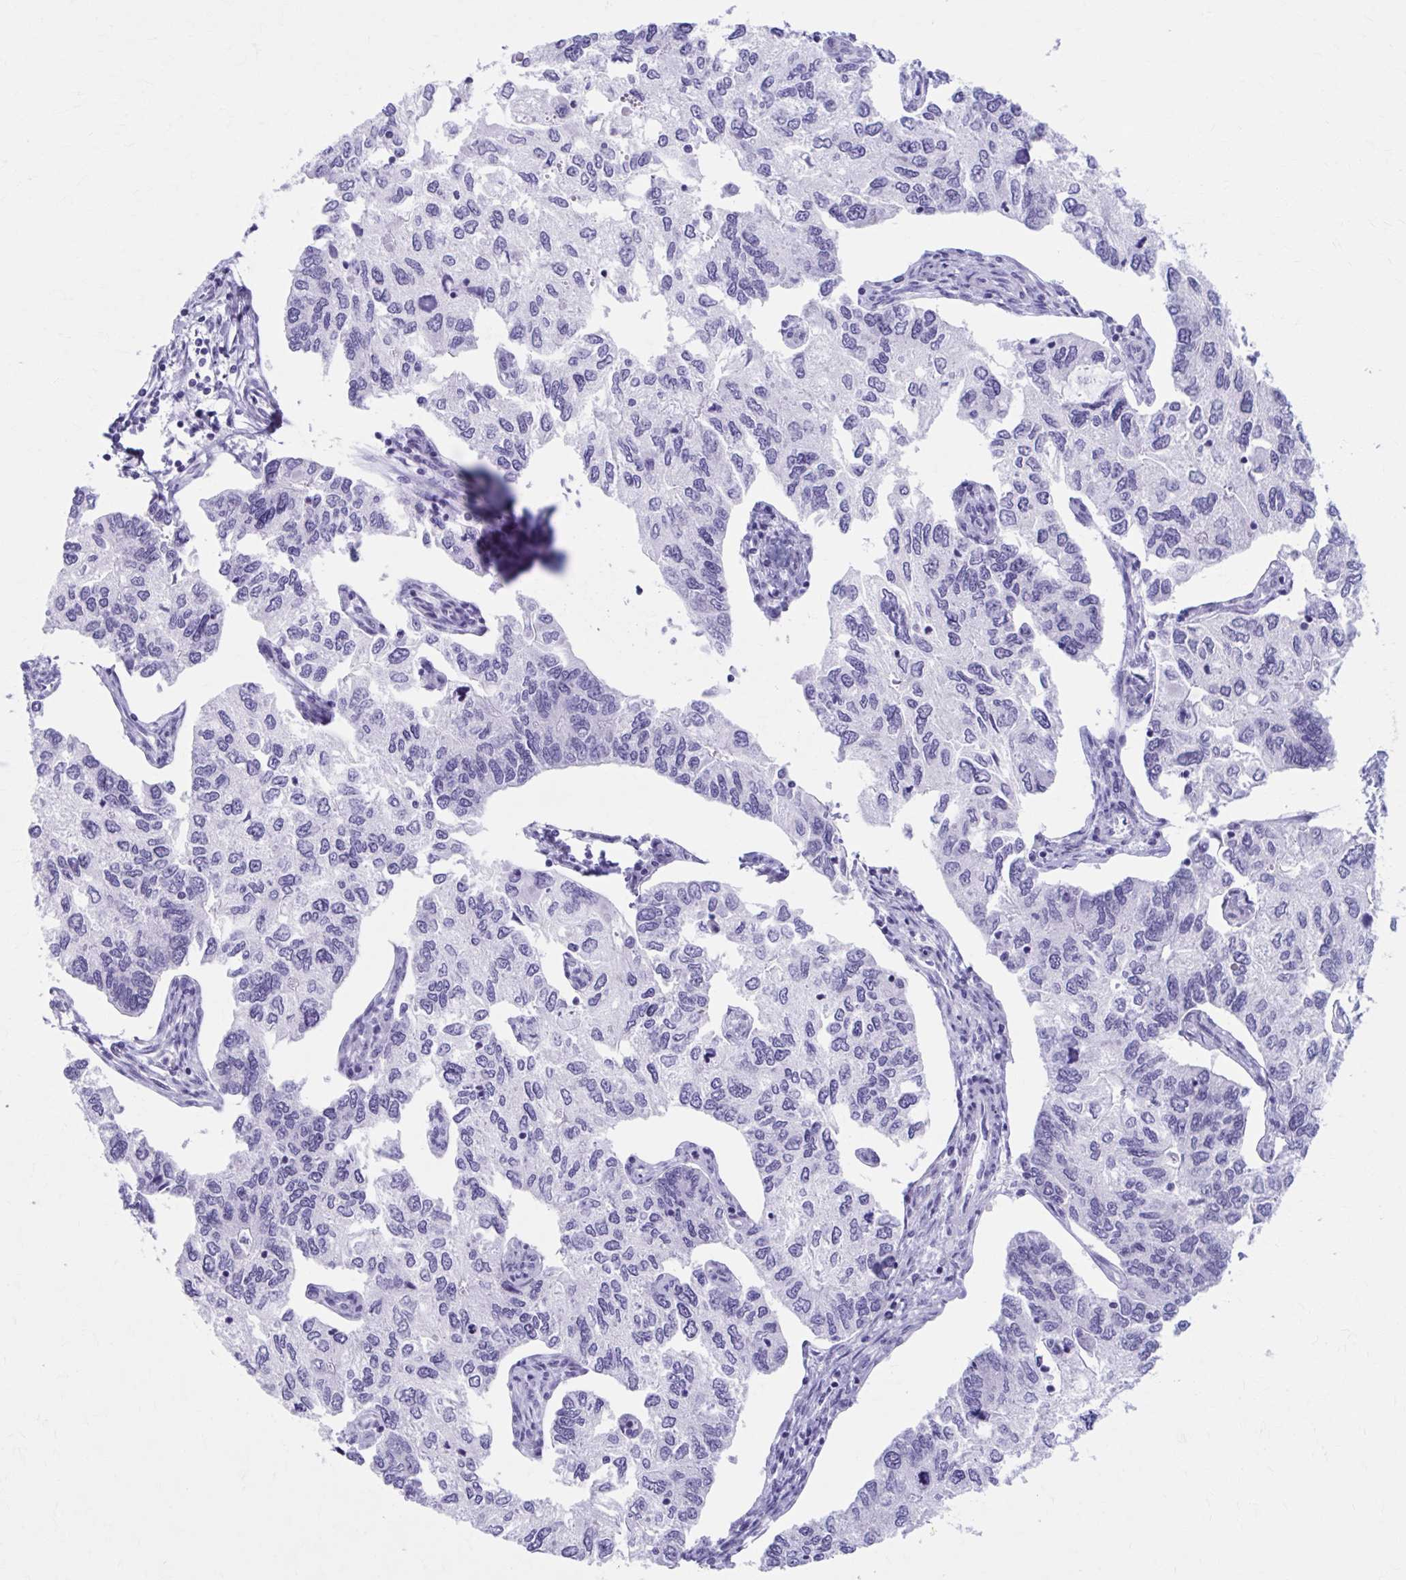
{"staining": {"intensity": "negative", "quantity": "none", "location": "none"}, "tissue": "endometrial cancer", "cell_type": "Tumor cells", "image_type": "cancer", "snomed": [{"axis": "morphology", "description": "Carcinoma, NOS"}, {"axis": "topography", "description": "Uterus"}], "caption": "This is an immunohistochemistry (IHC) image of endometrial cancer. There is no expression in tumor cells.", "gene": "KCNE2", "patient": {"sex": "female", "age": 76}}